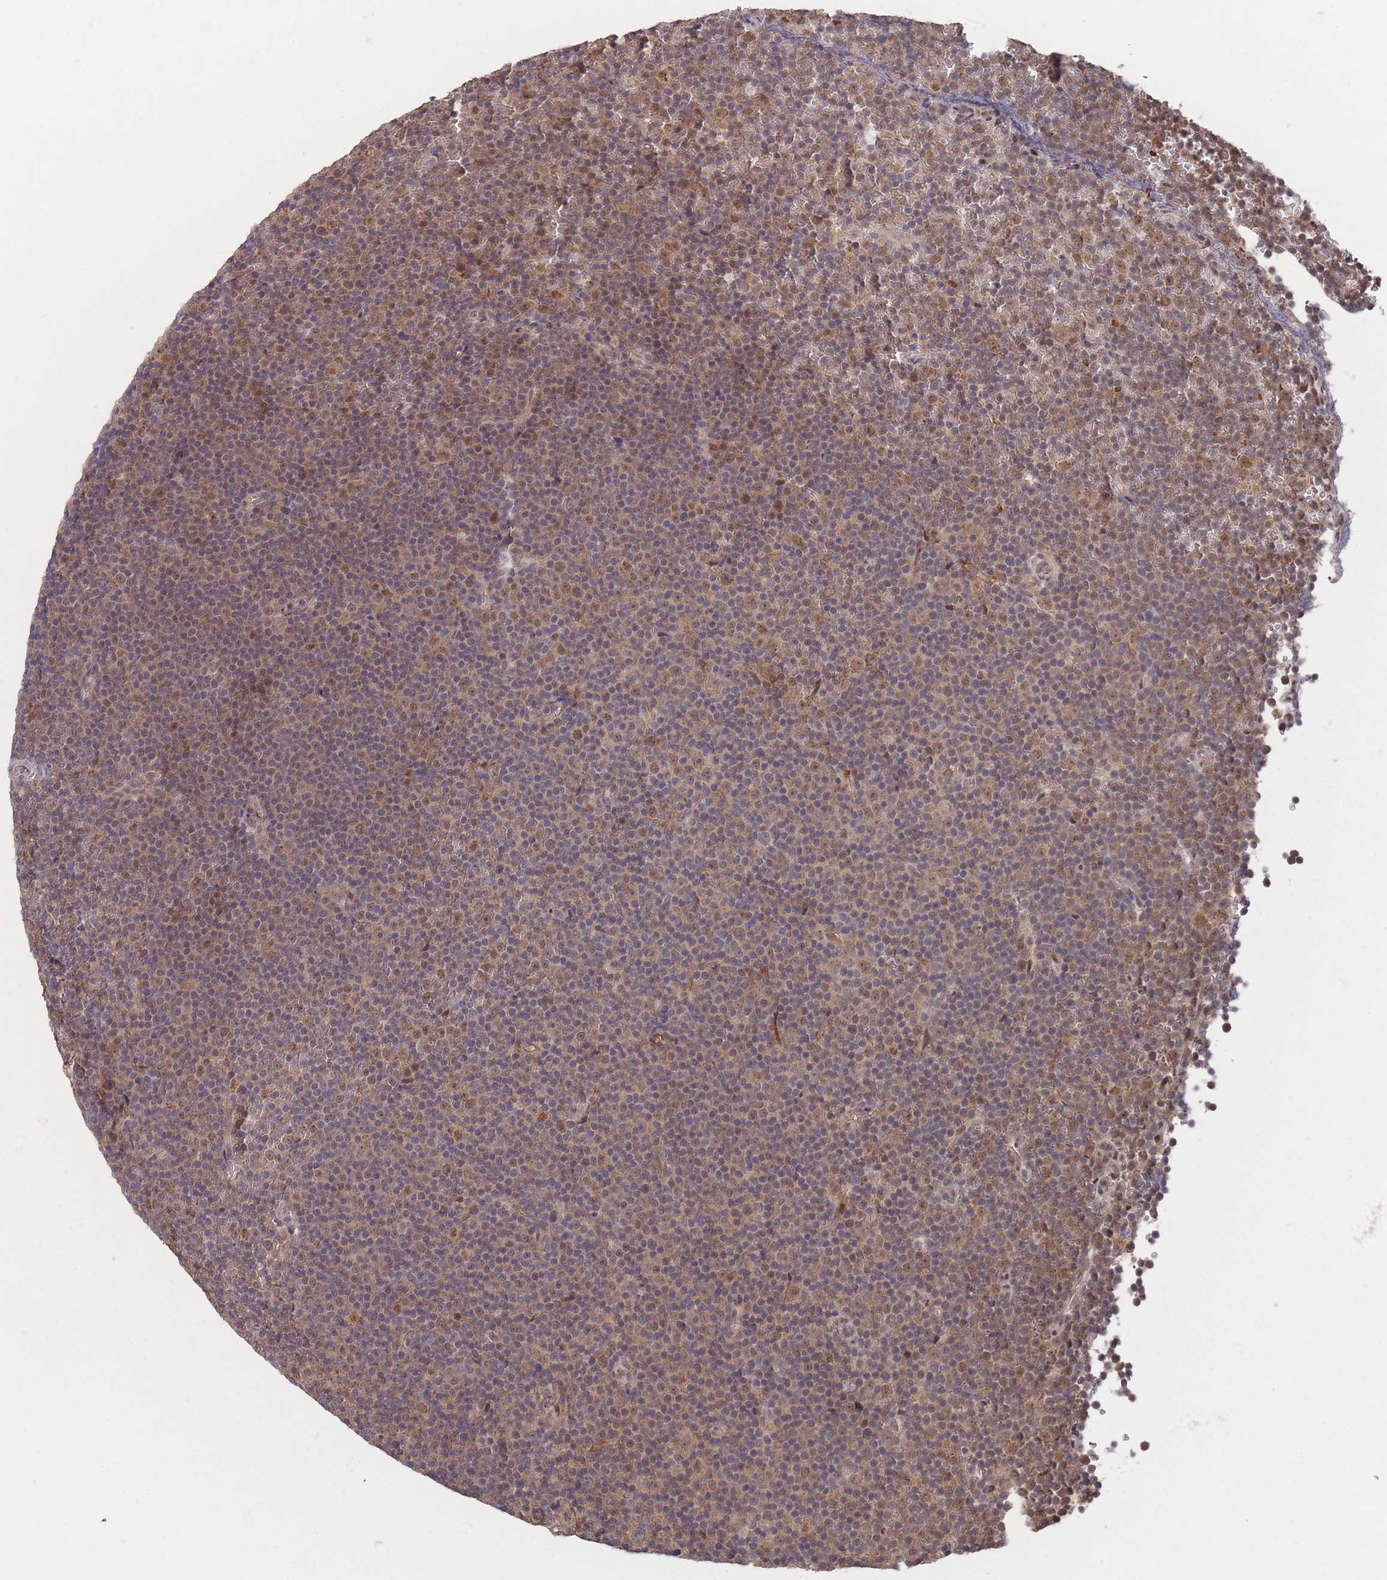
{"staining": {"intensity": "weak", "quantity": "25%-75%", "location": "cytoplasmic/membranous"}, "tissue": "lymphoma", "cell_type": "Tumor cells", "image_type": "cancer", "snomed": [{"axis": "morphology", "description": "Malignant lymphoma, non-Hodgkin's type, Low grade"}, {"axis": "topography", "description": "Lymph node"}], "caption": "IHC (DAB (3,3'-diaminobenzidine)) staining of human lymphoma reveals weak cytoplasmic/membranous protein staining in about 25%-75% of tumor cells.", "gene": "SF3B1", "patient": {"sex": "female", "age": 67}}